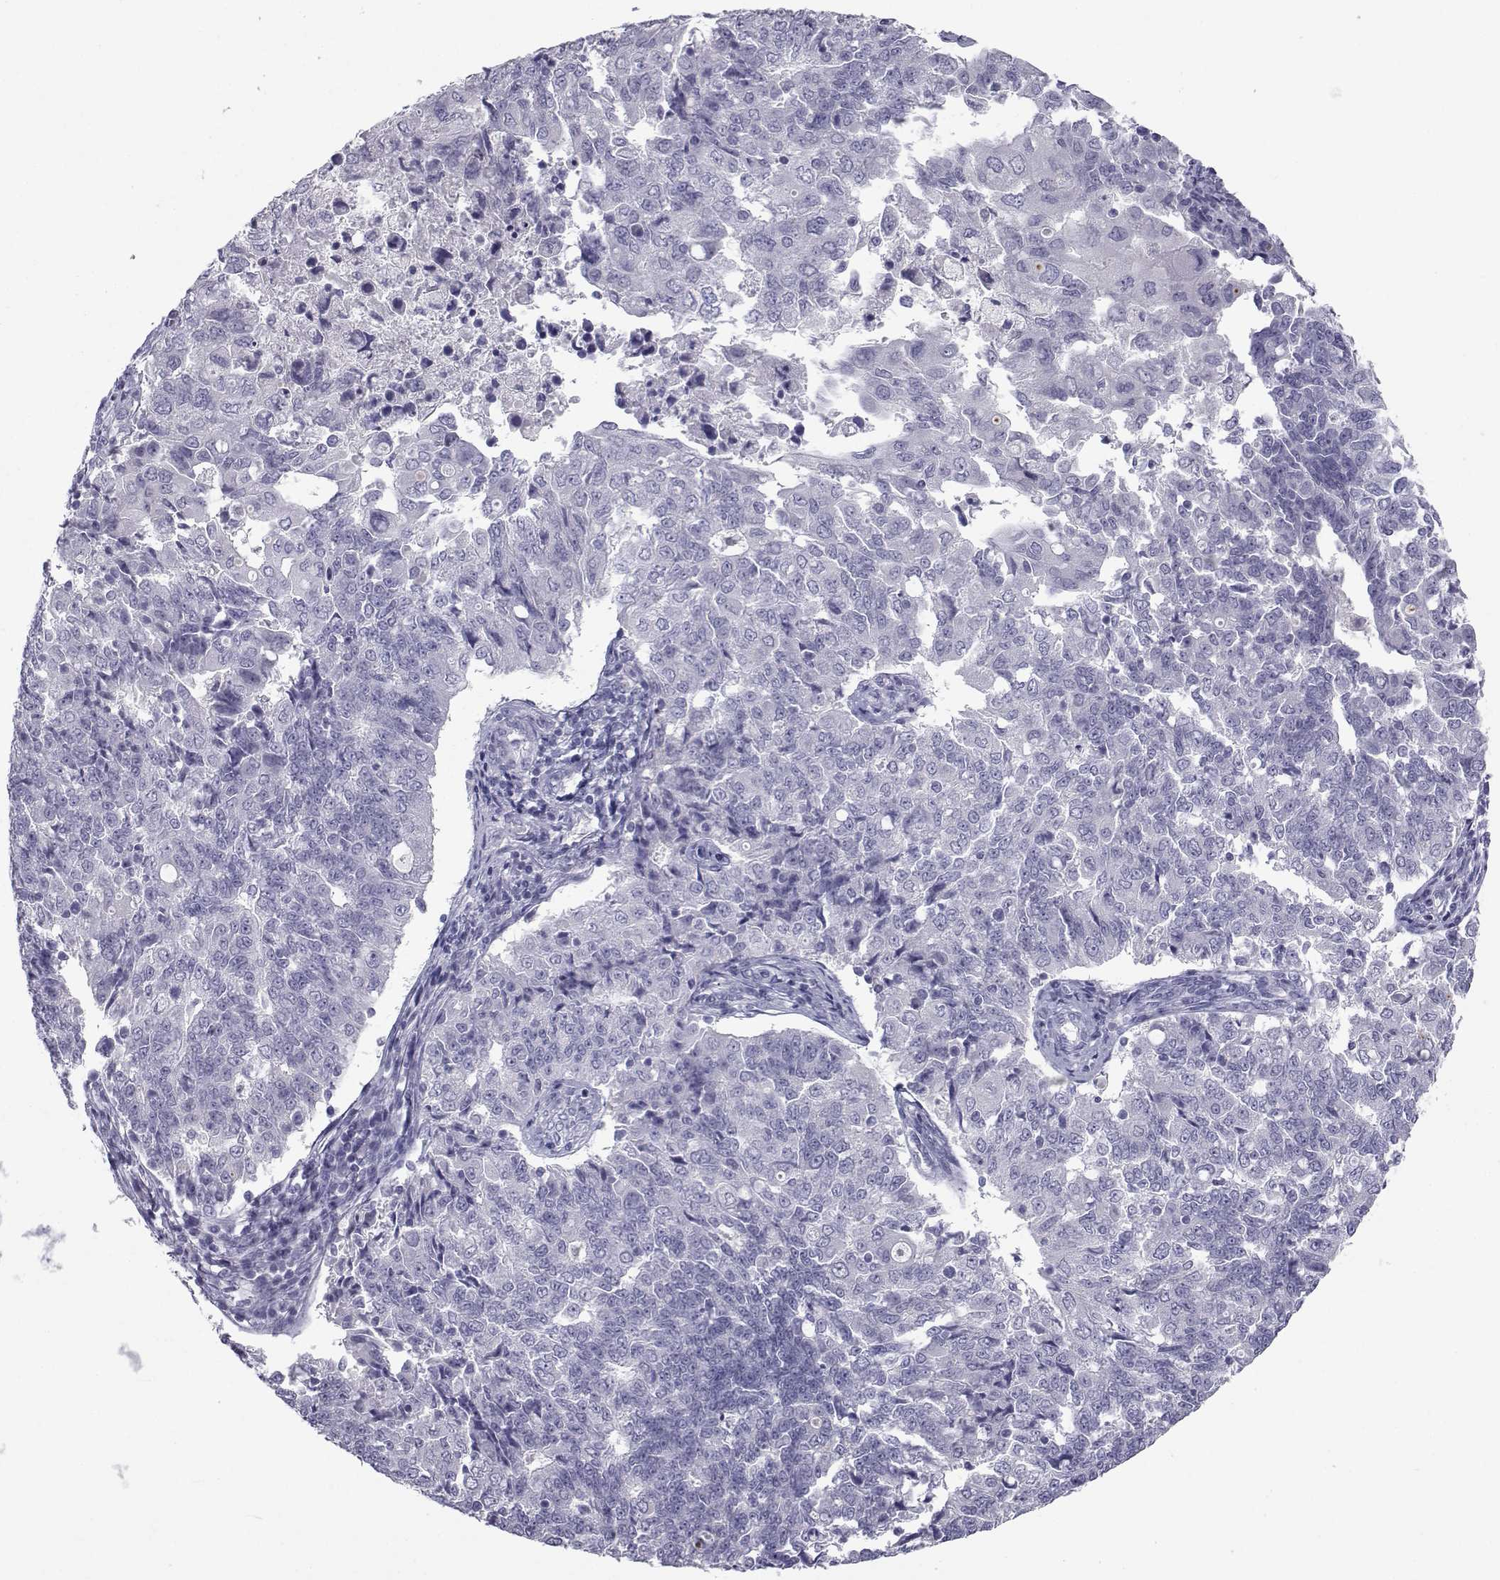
{"staining": {"intensity": "negative", "quantity": "none", "location": "none"}, "tissue": "endometrial cancer", "cell_type": "Tumor cells", "image_type": "cancer", "snomed": [{"axis": "morphology", "description": "Adenocarcinoma, NOS"}, {"axis": "topography", "description": "Endometrium"}], "caption": "A high-resolution photomicrograph shows IHC staining of endometrial cancer (adenocarcinoma), which demonstrates no significant expression in tumor cells. (IHC, brightfield microscopy, high magnification).", "gene": "PCSK1N", "patient": {"sex": "female", "age": 43}}